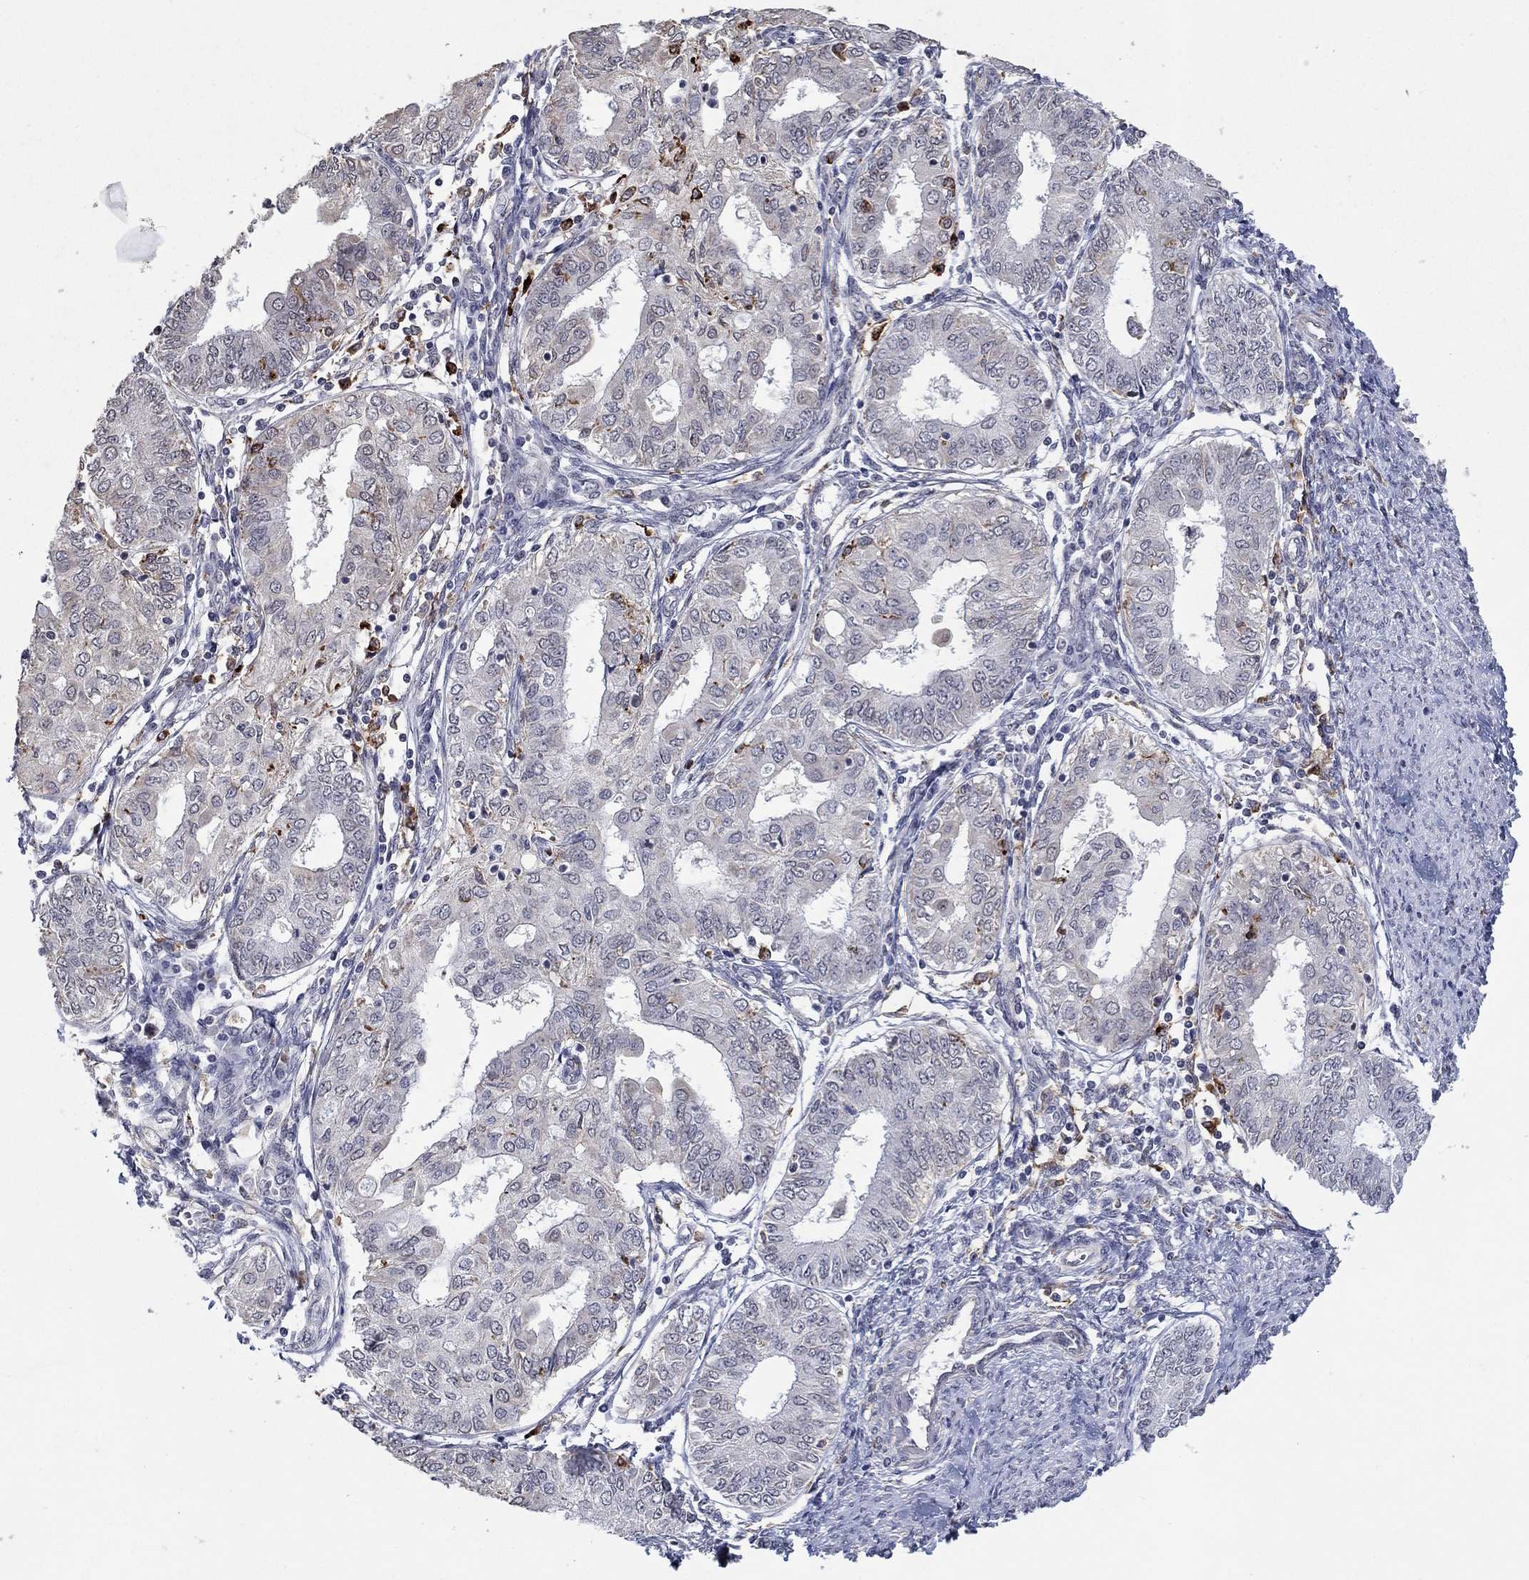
{"staining": {"intensity": "negative", "quantity": "none", "location": "none"}, "tissue": "endometrial cancer", "cell_type": "Tumor cells", "image_type": "cancer", "snomed": [{"axis": "morphology", "description": "Adenocarcinoma, NOS"}, {"axis": "topography", "description": "Endometrium"}], "caption": "The immunohistochemistry (IHC) image has no significant expression in tumor cells of adenocarcinoma (endometrial) tissue.", "gene": "GRIA3", "patient": {"sex": "female", "age": 68}}